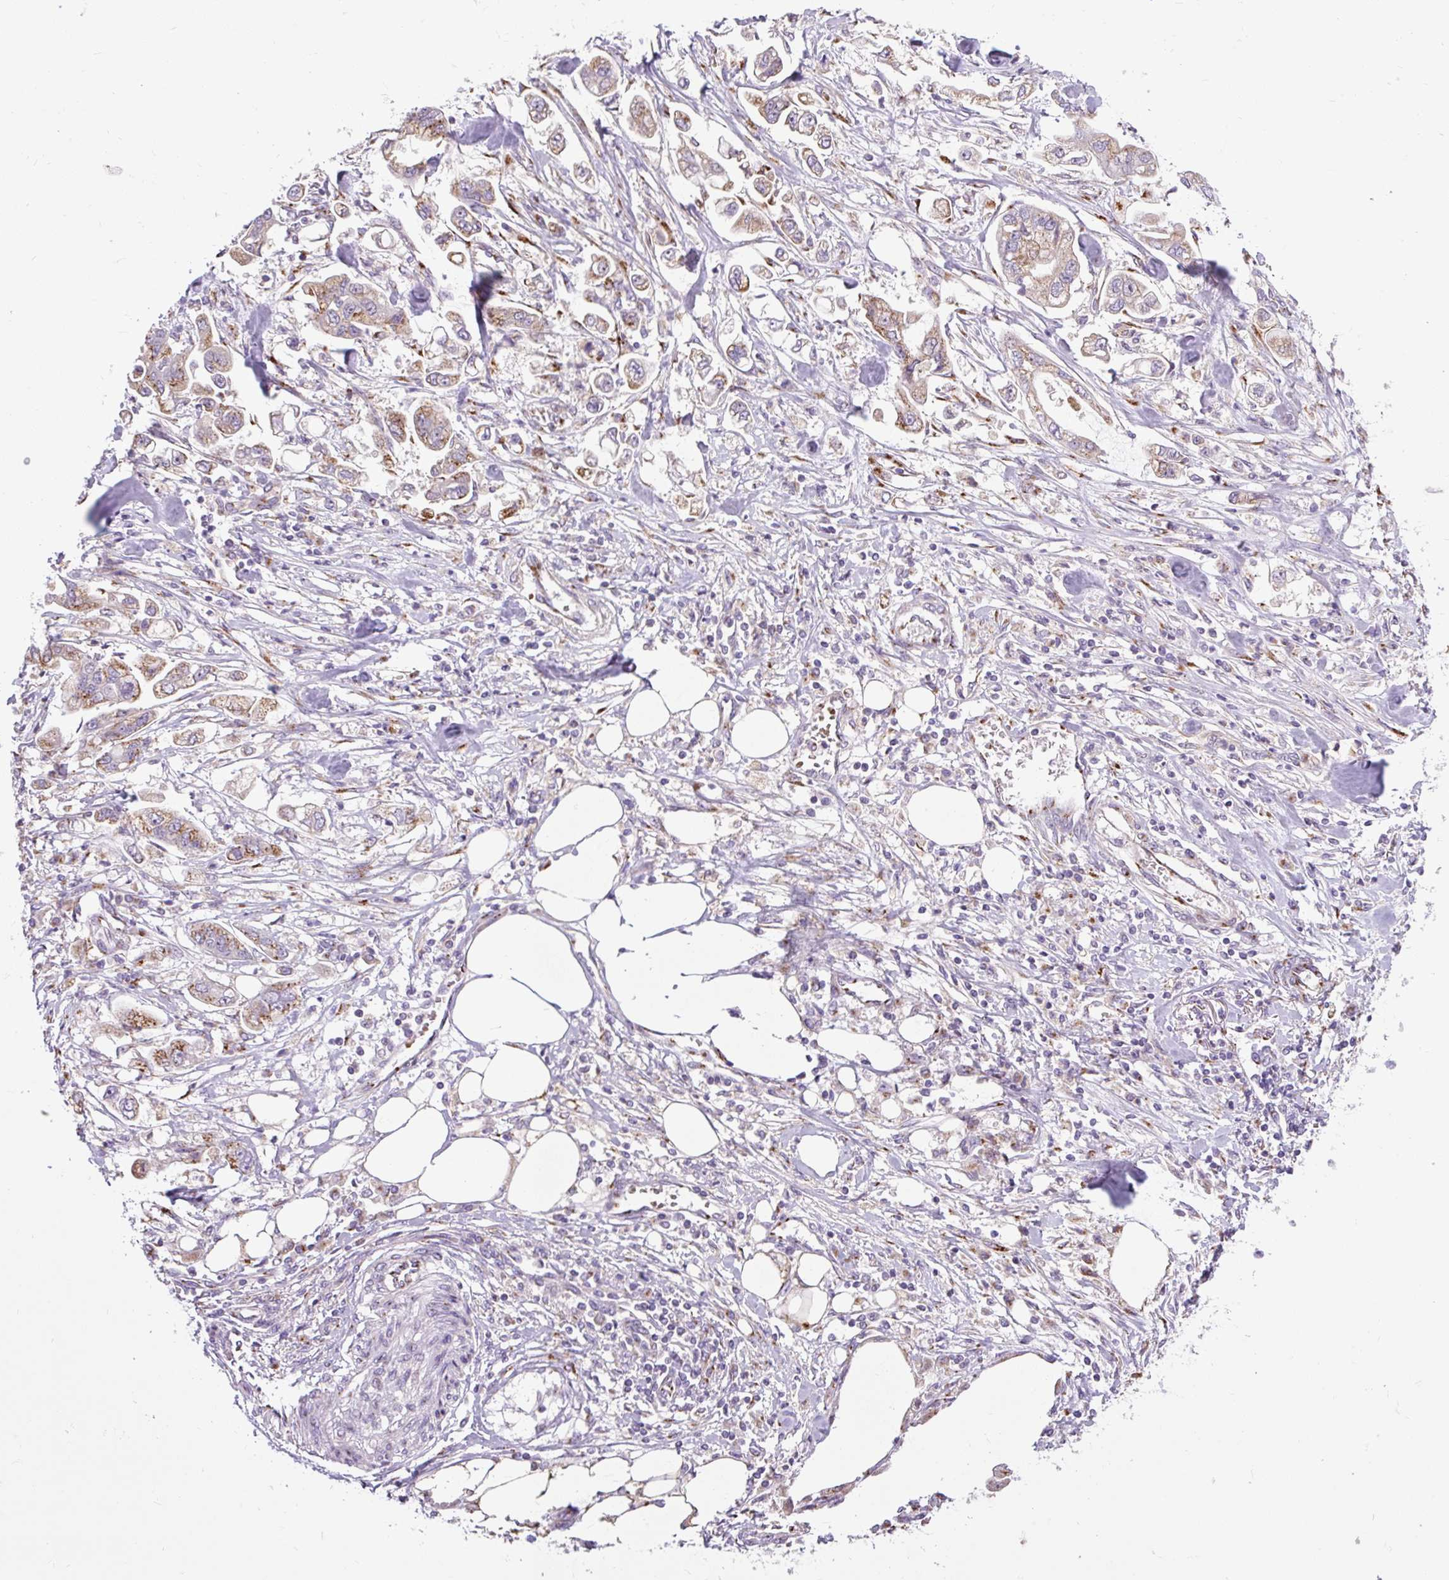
{"staining": {"intensity": "moderate", "quantity": ">75%", "location": "cytoplasmic/membranous"}, "tissue": "stomach cancer", "cell_type": "Tumor cells", "image_type": "cancer", "snomed": [{"axis": "morphology", "description": "Adenocarcinoma, NOS"}, {"axis": "topography", "description": "Stomach"}], "caption": "Stomach adenocarcinoma was stained to show a protein in brown. There is medium levels of moderate cytoplasmic/membranous positivity in approximately >75% of tumor cells.", "gene": "MSMP", "patient": {"sex": "male", "age": 62}}